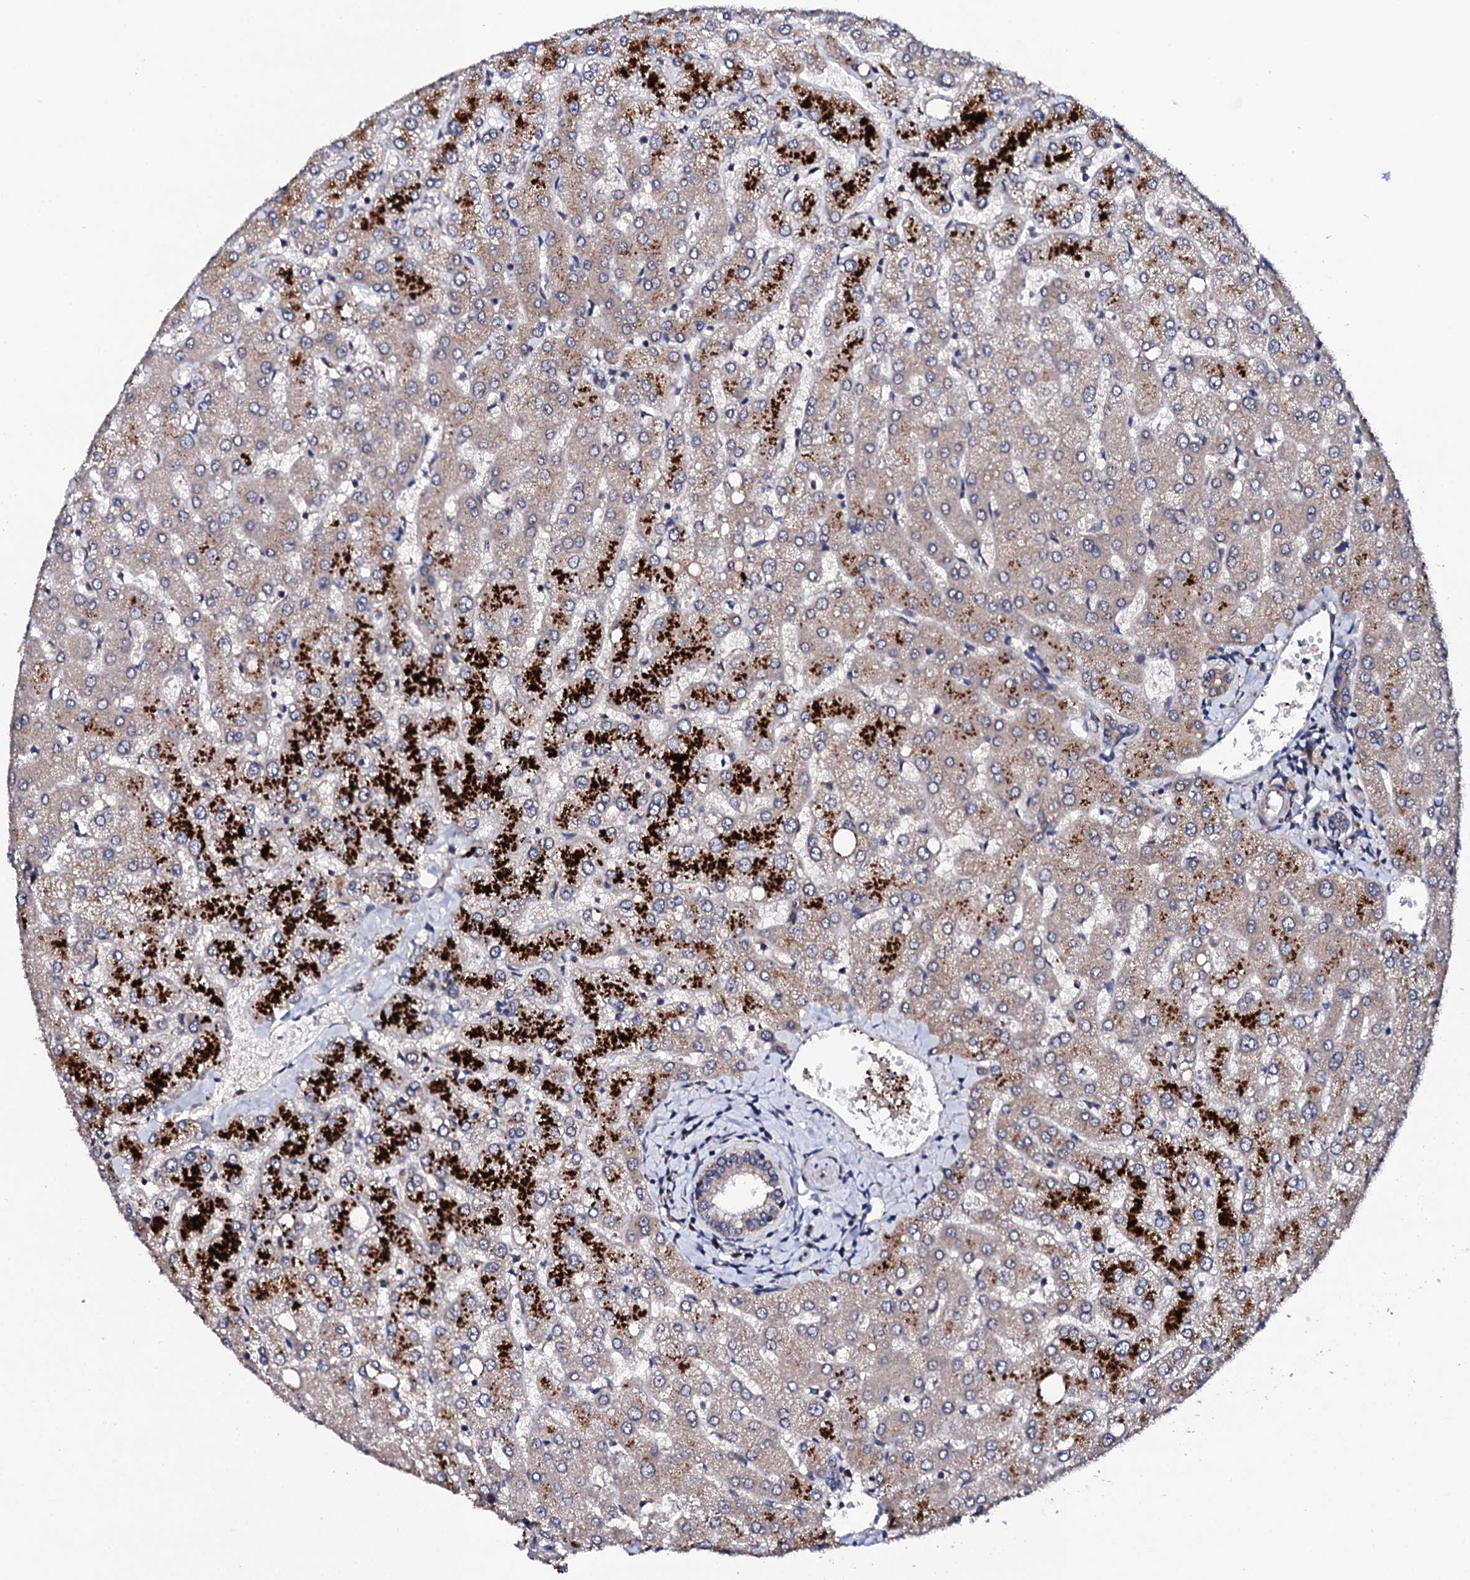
{"staining": {"intensity": "negative", "quantity": "none", "location": "none"}, "tissue": "liver", "cell_type": "Cholangiocytes", "image_type": "normal", "snomed": [{"axis": "morphology", "description": "Normal tissue, NOS"}, {"axis": "topography", "description": "Liver"}], "caption": "IHC of normal liver demonstrates no positivity in cholangiocytes. The staining was performed using DAB (3,3'-diaminobenzidine) to visualize the protein expression in brown, while the nuclei were stained in blue with hematoxylin (Magnification: 20x).", "gene": "IP6K1", "patient": {"sex": "female", "age": 54}}